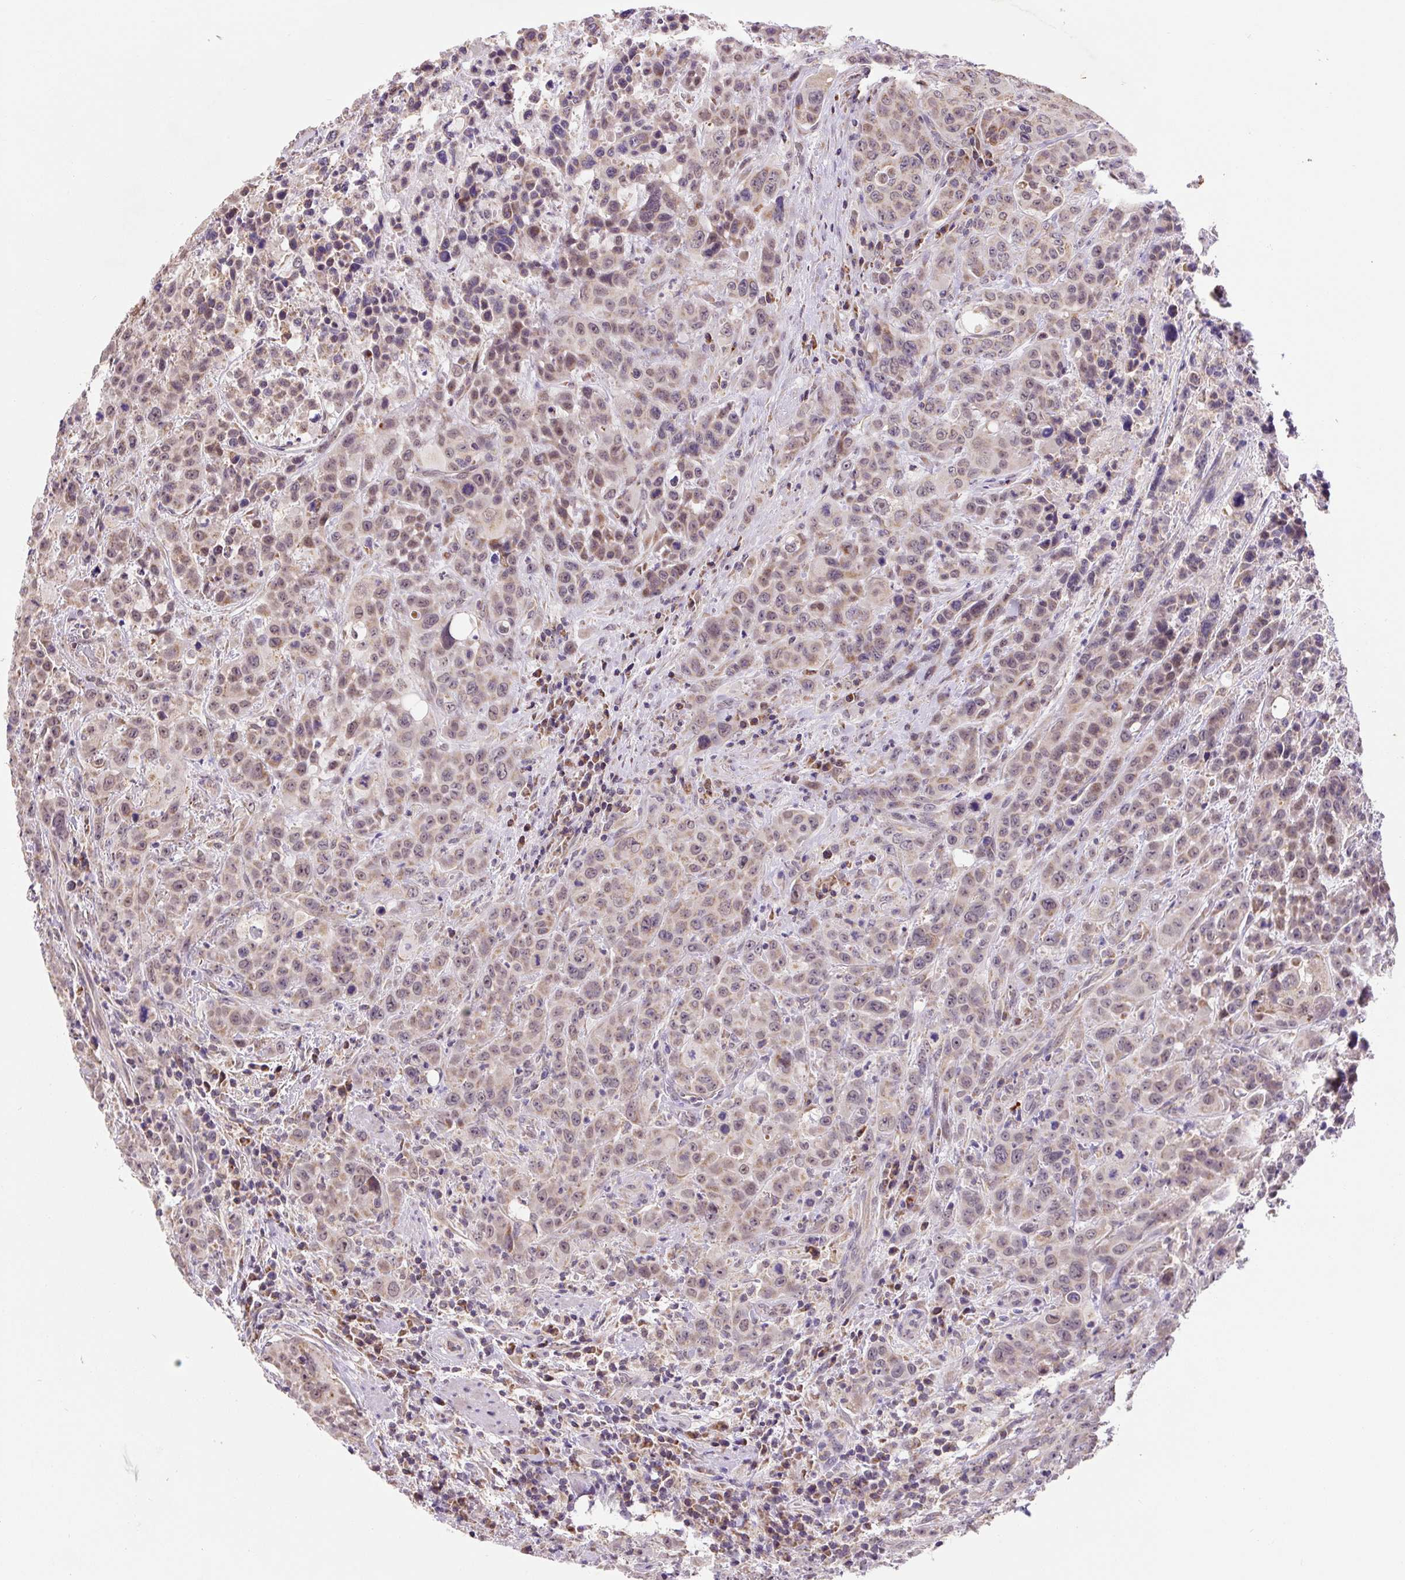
{"staining": {"intensity": "moderate", "quantity": ">75%", "location": "cytoplasmic/membranous,nuclear"}, "tissue": "colorectal cancer", "cell_type": "Tumor cells", "image_type": "cancer", "snomed": [{"axis": "morphology", "description": "Adenocarcinoma, NOS"}, {"axis": "topography", "description": "Colon"}], "caption": "Colorectal cancer (adenocarcinoma) stained with a brown dye displays moderate cytoplasmic/membranous and nuclear positive expression in about >75% of tumor cells.", "gene": "MFSD9", "patient": {"sex": "male", "age": 62}}